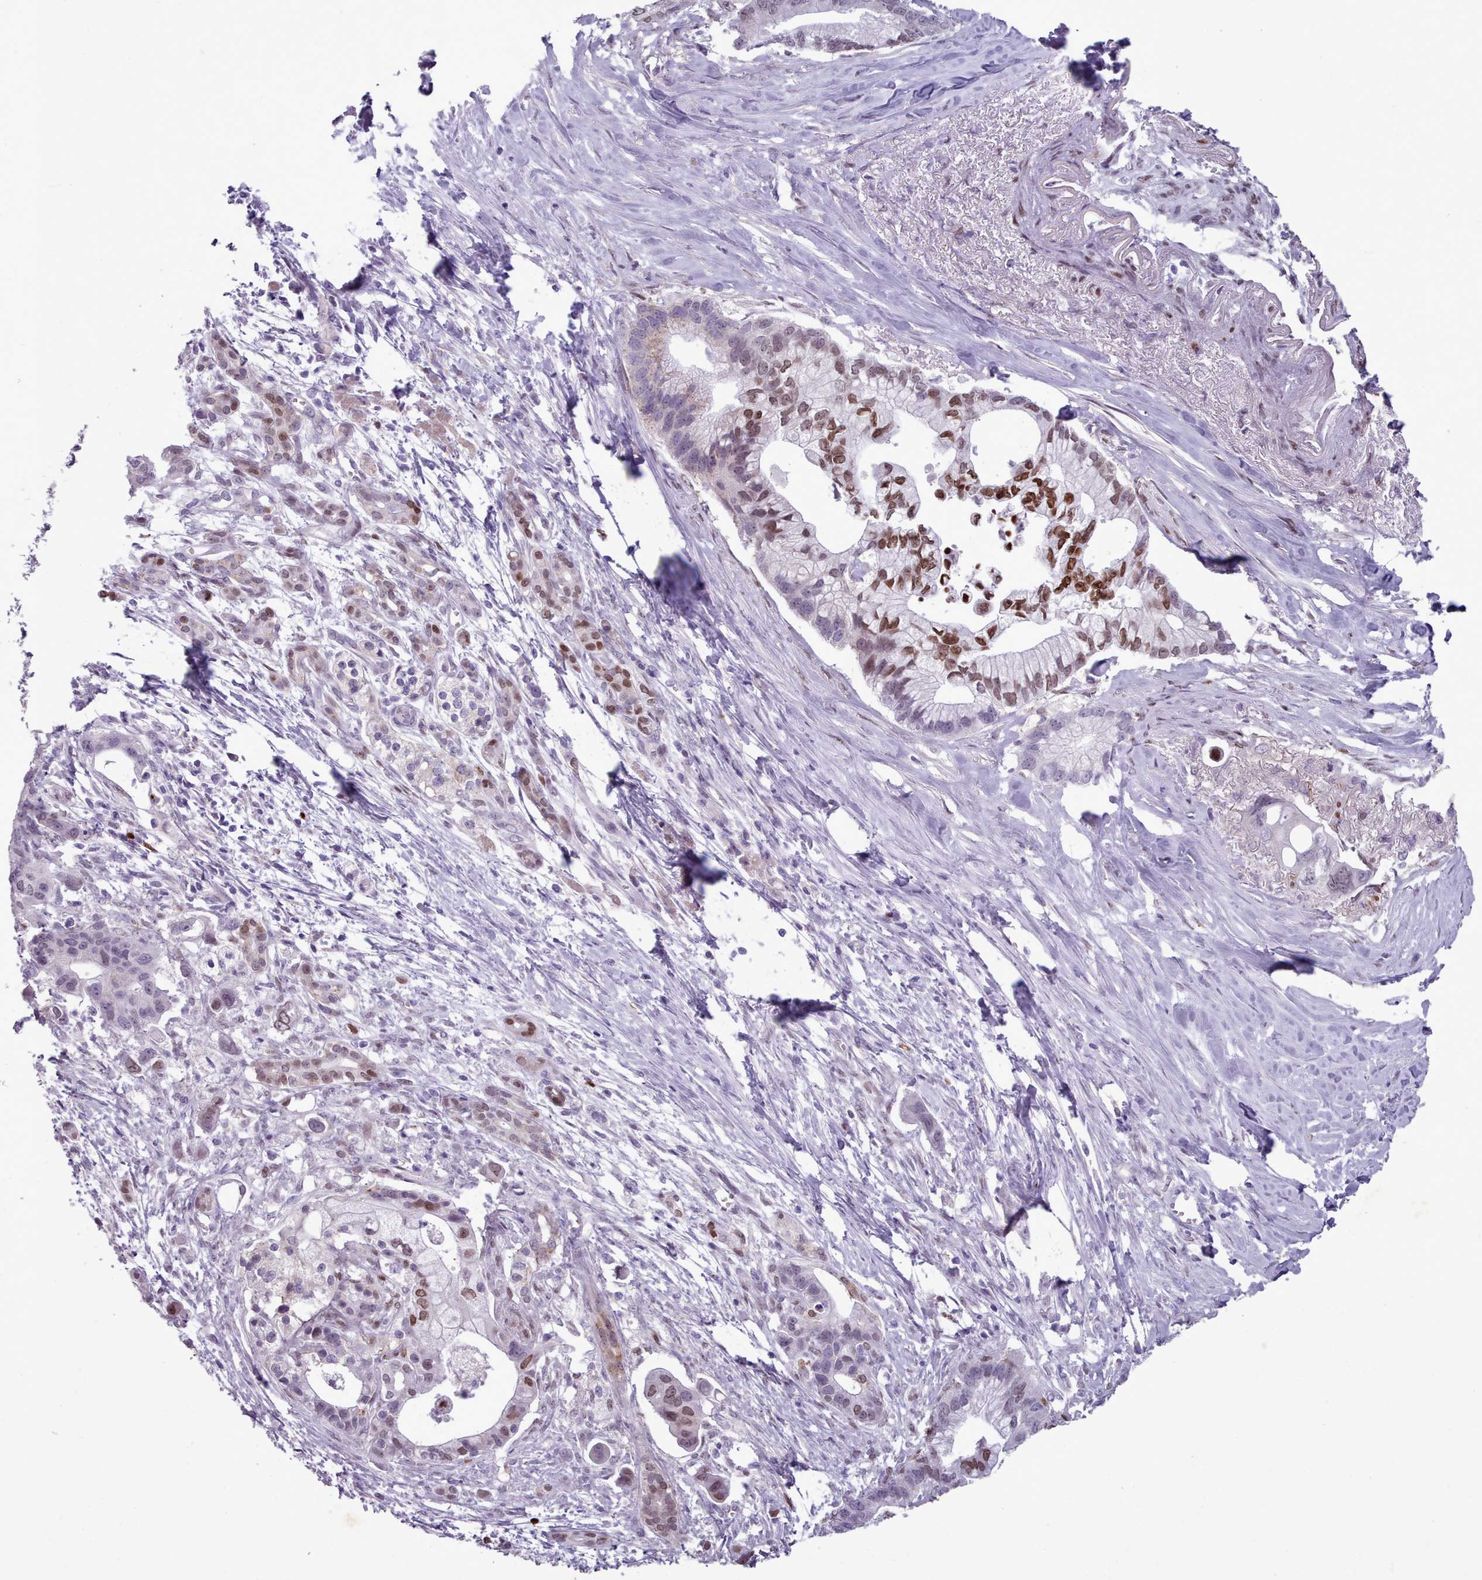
{"staining": {"intensity": "moderate", "quantity": "<25%", "location": "nuclear"}, "tissue": "pancreatic cancer", "cell_type": "Tumor cells", "image_type": "cancer", "snomed": [{"axis": "morphology", "description": "Adenocarcinoma, NOS"}, {"axis": "topography", "description": "Pancreas"}], "caption": "About <25% of tumor cells in human pancreatic adenocarcinoma exhibit moderate nuclear protein expression as visualized by brown immunohistochemical staining.", "gene": "KCNT2", "patient": {"sex": "male", "age": 68}}